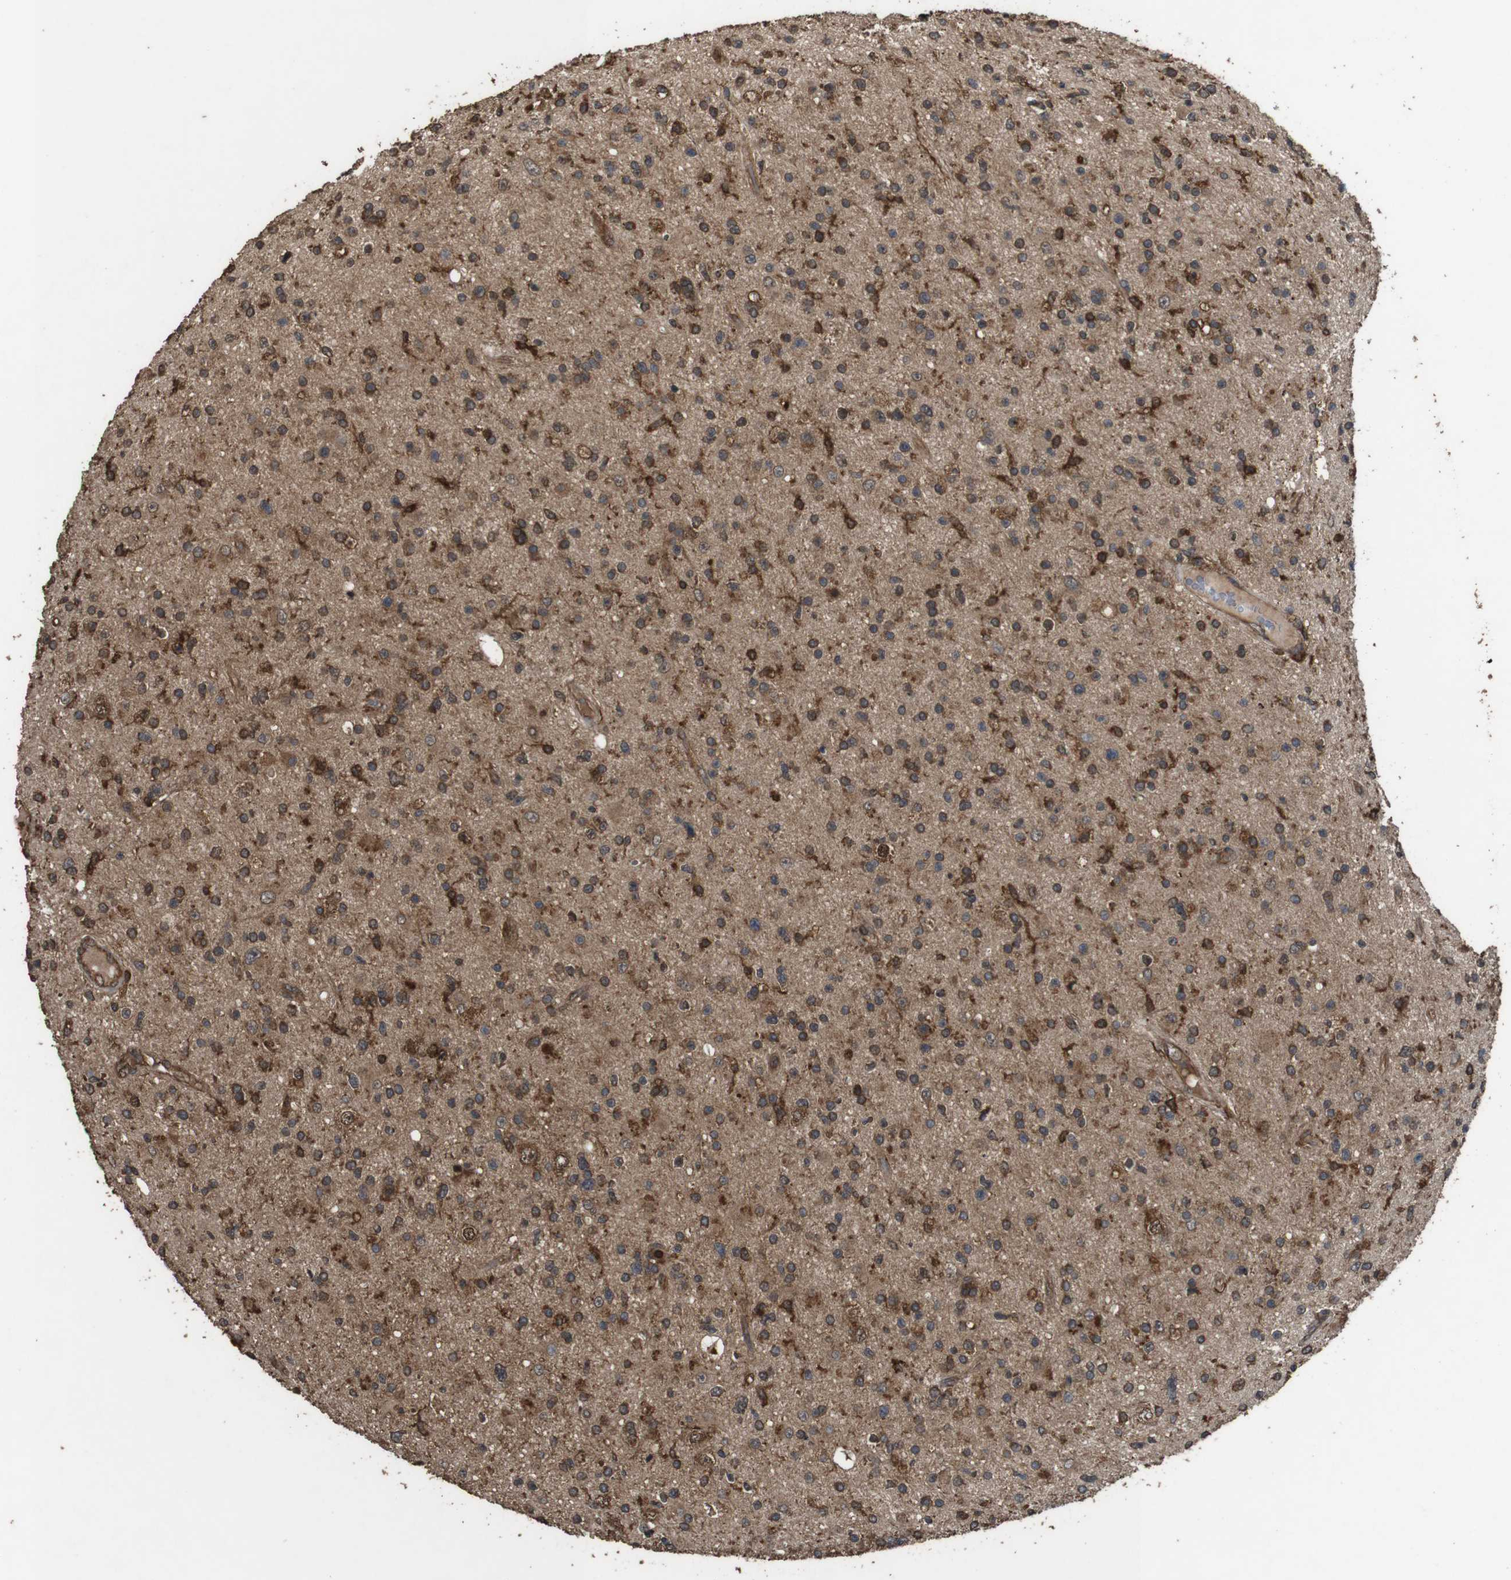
{"staining": {"intensity": "strong", "quantity": "25%-75%", "location": "cytoplasmic/membranous"}, "tissue": "glioma", "cell_type": "Tumor cells", "image_type": "cancer", "snomed": [{"axis": "morphology", "description": "Glioma, malignant, High grade"}, {"axis": "topography", "description": "Brain"}], "caption": "This is an image of immunohistochemistry (IHC) staining of glioma, which shows strong staining in the cytoplasmic/membranous of tumor cells.", "gene": "BAG4", "patient": {"sex": "male", "age": 33}}